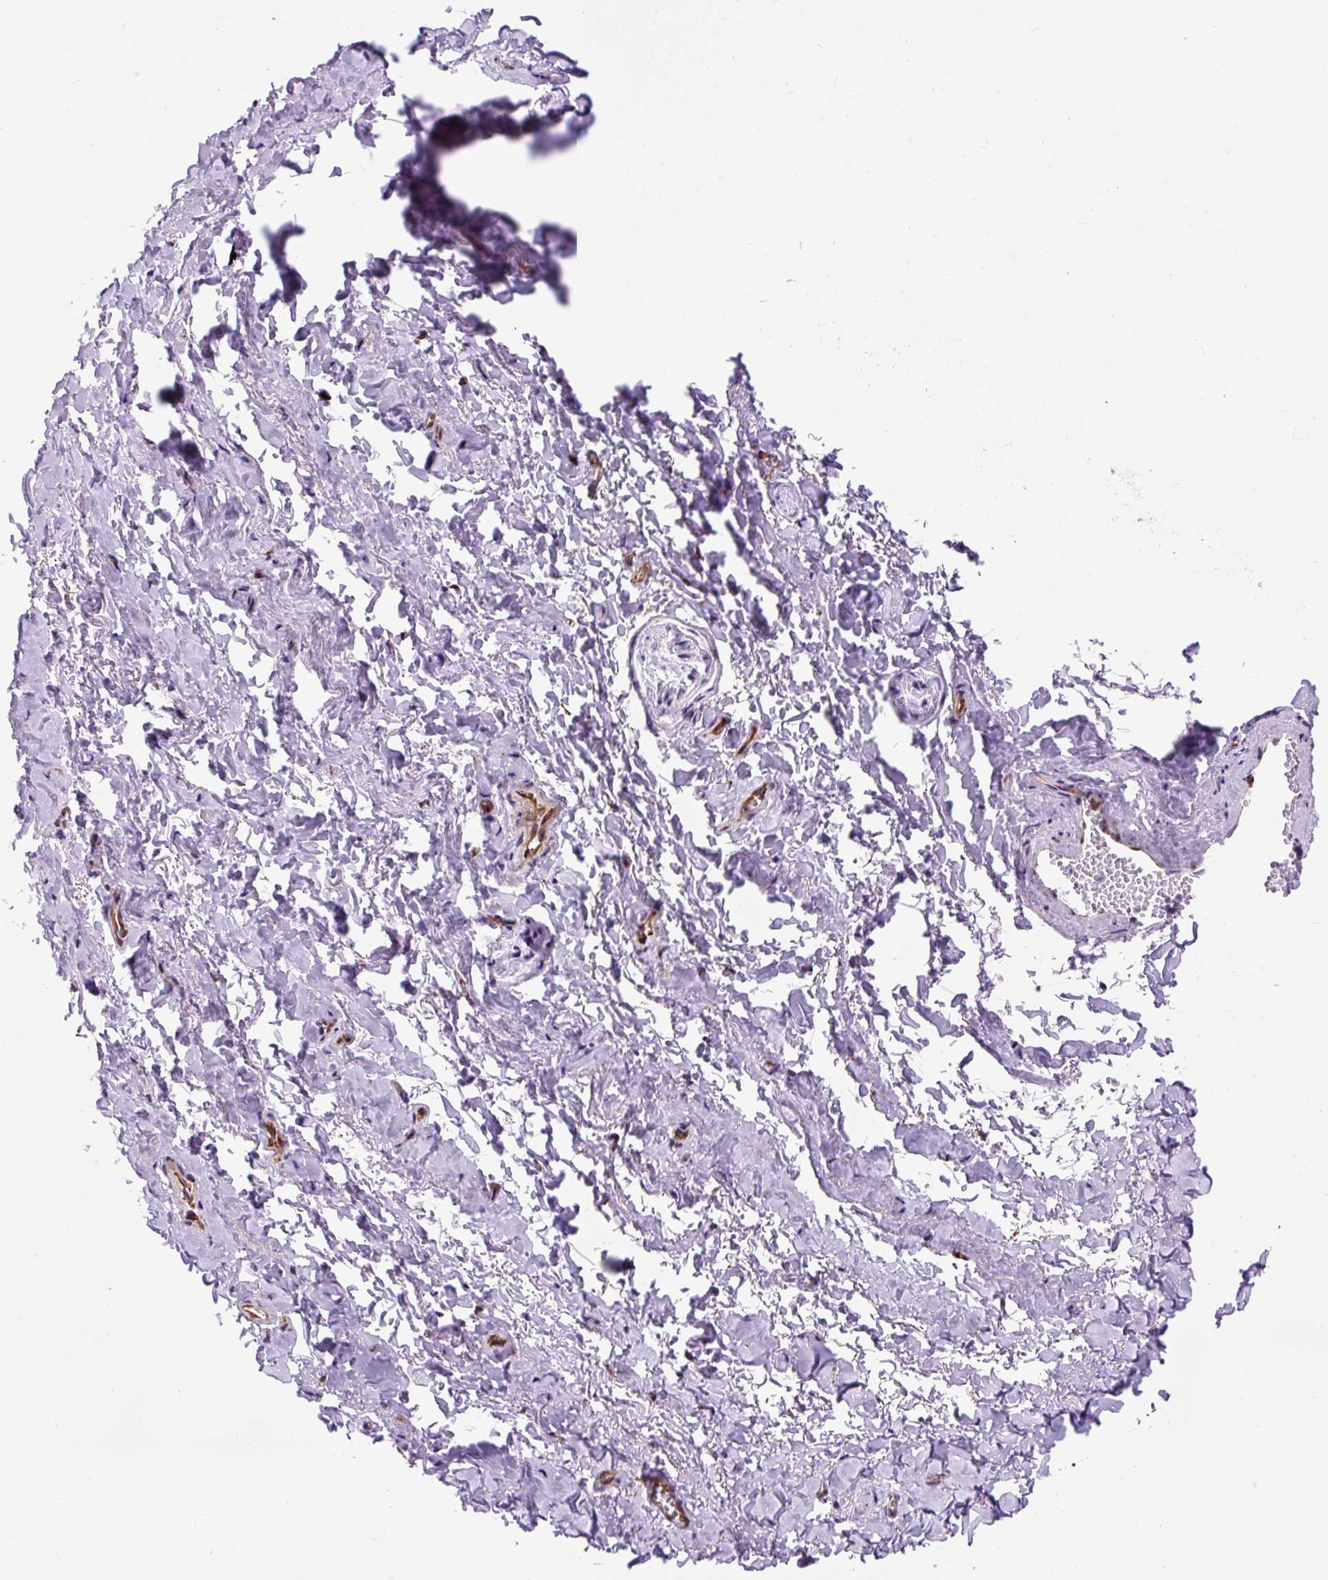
{"staining": {"intensity": "negative", "quantity": "none", "location": "none"}, "tissue": "adipose tissue", "cell_type": "Adipocytes", "image_type": "normal", "snomed": [{"axis": "morphology", "description": "Normal tissue, NOS"}, {"axis": "topography", "description": "Vulva"}, {"axis": "topography", "description": "Vagina"}, {"axis": "topography", "description": "Peripheral nerve tissue"}], "caption": "This image is of unremarkable adipose tissue stained with IHC to label a protein in brown with the nuclei are counter-stained blue. There is no staining in adipocytes. (Stains: DAB immunohistochemistry (IHC) with hematoxylin counter stain, Microscopy: brightfield microscopy at high magnification).", "gene": "CISD3", "patient": {"sex": "female", "age": 66}}